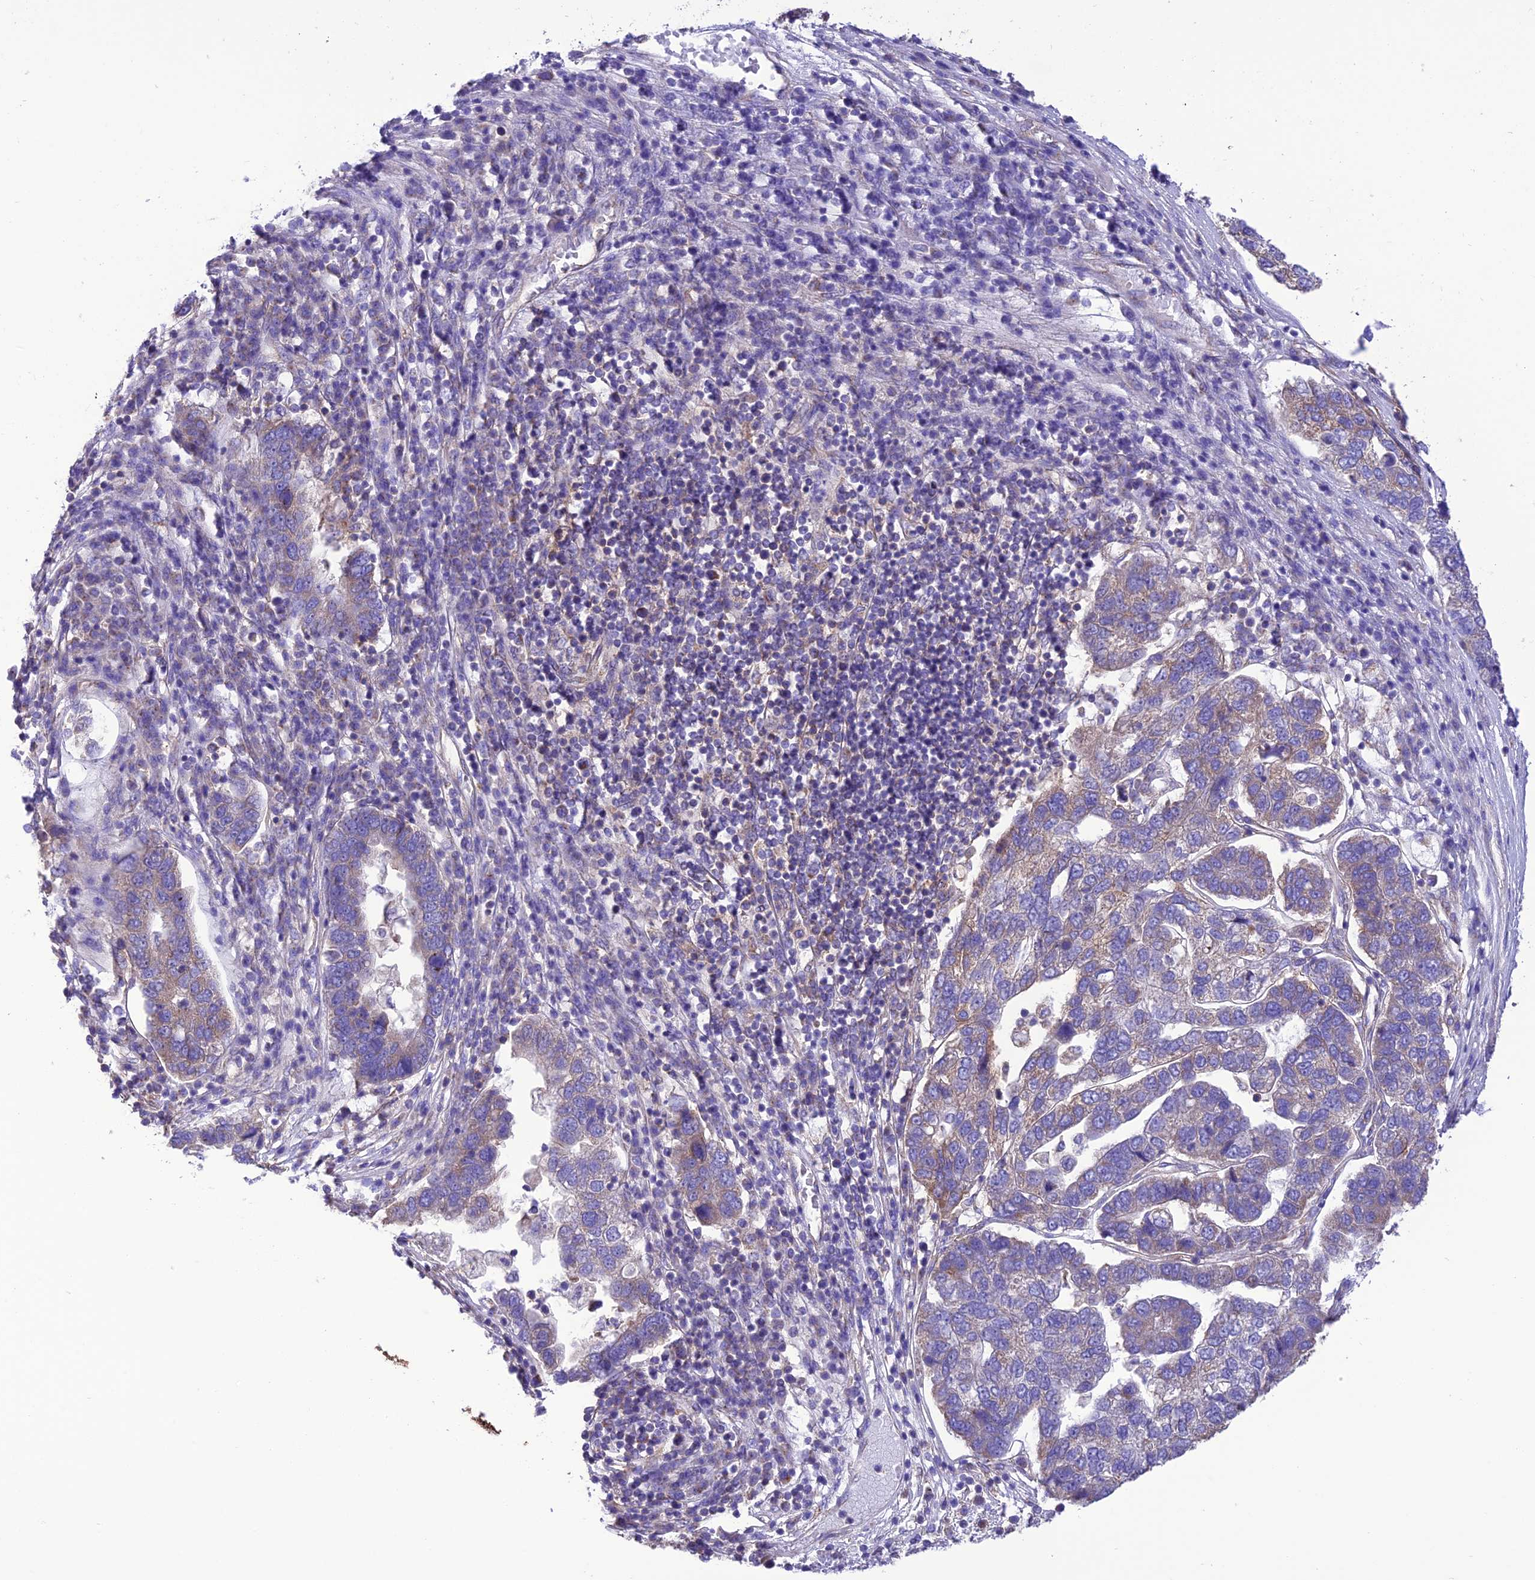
{"staining": {"intensity": "weak", "quantity": "<25%", "location": "cytoplasmic/membranous"}, "tissue": "pancreatic cancer", "cell_type": "Tumor cells", "image_type": "cancer", "snomed": [{"axis": "morphology", "description": "Adenocarcinoma, NOS"}, {"axis": "topography", "description": "Pancreas"}], "caption": "Tumor cells show no significant expression in pancreatic cancer. (DAB immunohistochemistry, high magnification).", "gene": "MAP3K12", "patient": {"sex": "female", "age": 61}}